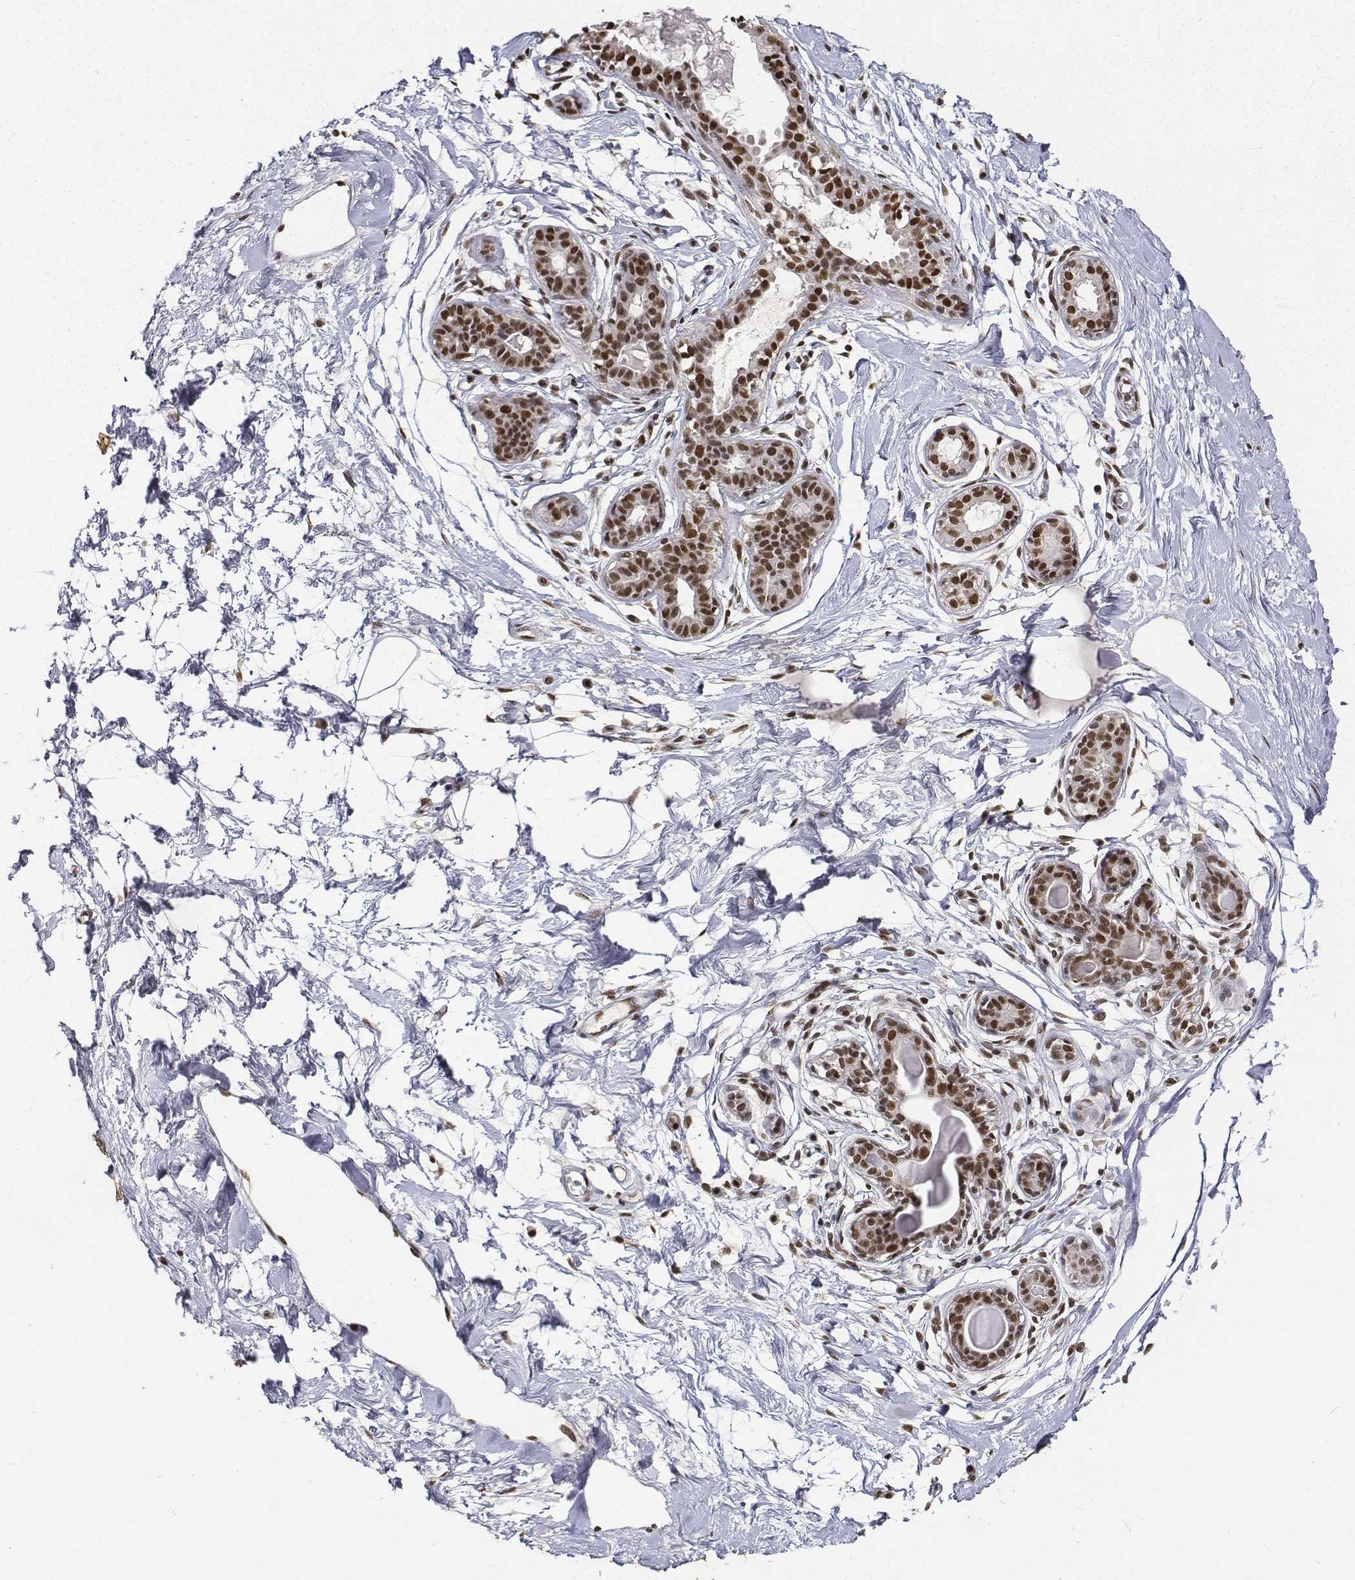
{"staining": {"intensity": "strong", "quantity": ">75%", "location": "nuclear"}, "tissue": "breast", "cell_type": "Adipocytes", "image_type": "normal", "snomed": [{"axis": "morphology", "description": "Normal tissue, NOS"}, {"axis": "topography", "description": "Breast"}], "caption": "Immunohistochemistry (IHC) (DAB) staining of benign breast exhibits strong nuclear protein expression in approximately >75% of adipocytes. (Stains: DAB in brown, nuclei in blue, Microscopy: brightfield microscopy at high magnification).", "gene": "ATRX", "patient": {"sex": "female", "age": 45}}